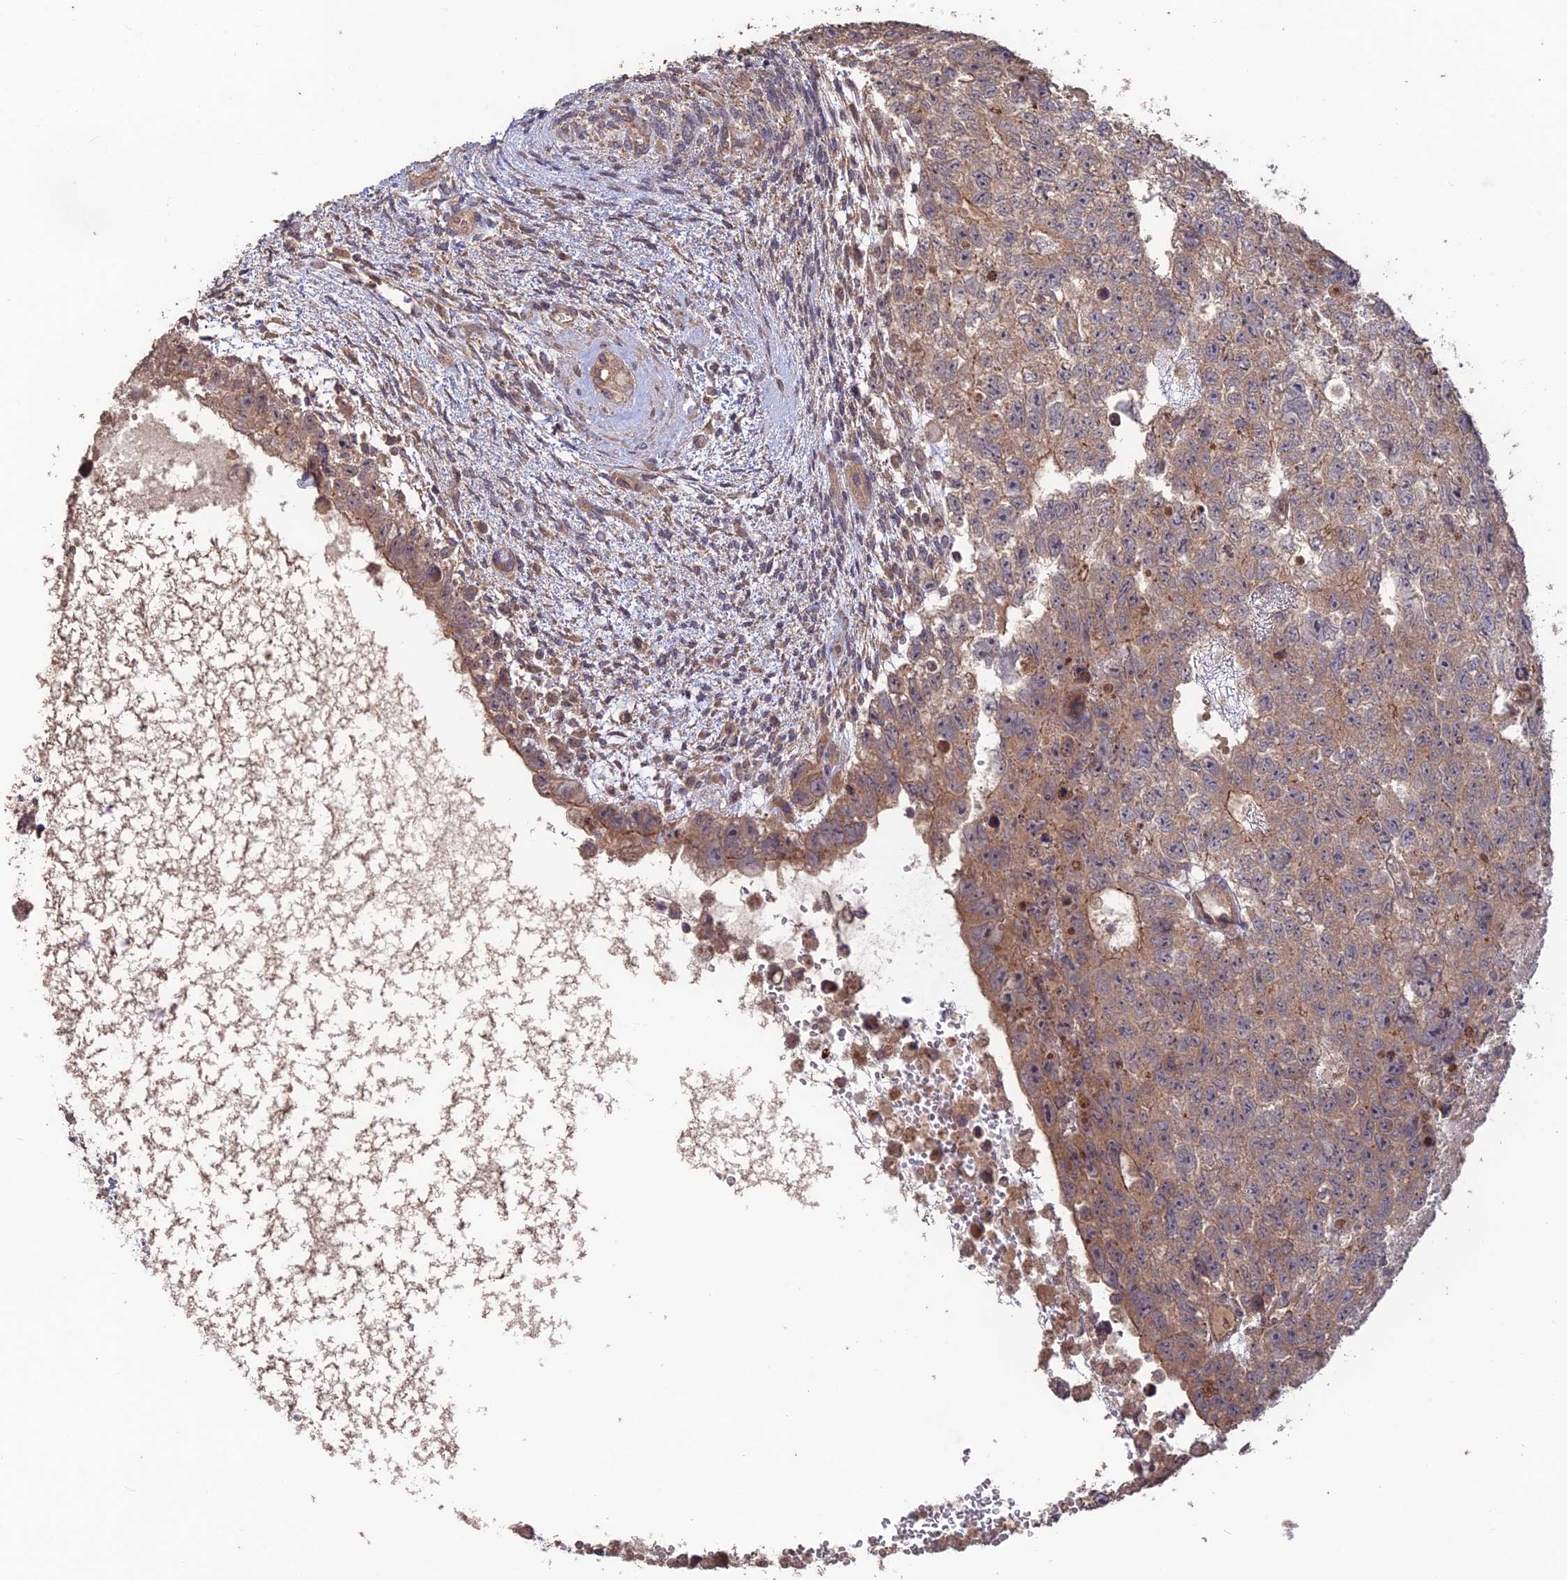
{"staining": {"intensity": "moderate", "quantity": ">75%", "location": "cytoplasmic/membranous"}, "tissue": "testis cancer", "cell_type": "Tumor cells", "image_type": "cancer", "snomed": [{"axis": "morphology", "description": "Carcinoma, Embryonal, NOS"}, {"axis": "topography", "description": "Testis"}], "caption": "Tumor cells show medium levels of moderate cytoplasmic/membranous staining in approximately >75% of cells in testis cancer.", "gene": "SHISA5", "patient": {"sex": "male", "age": 26}}